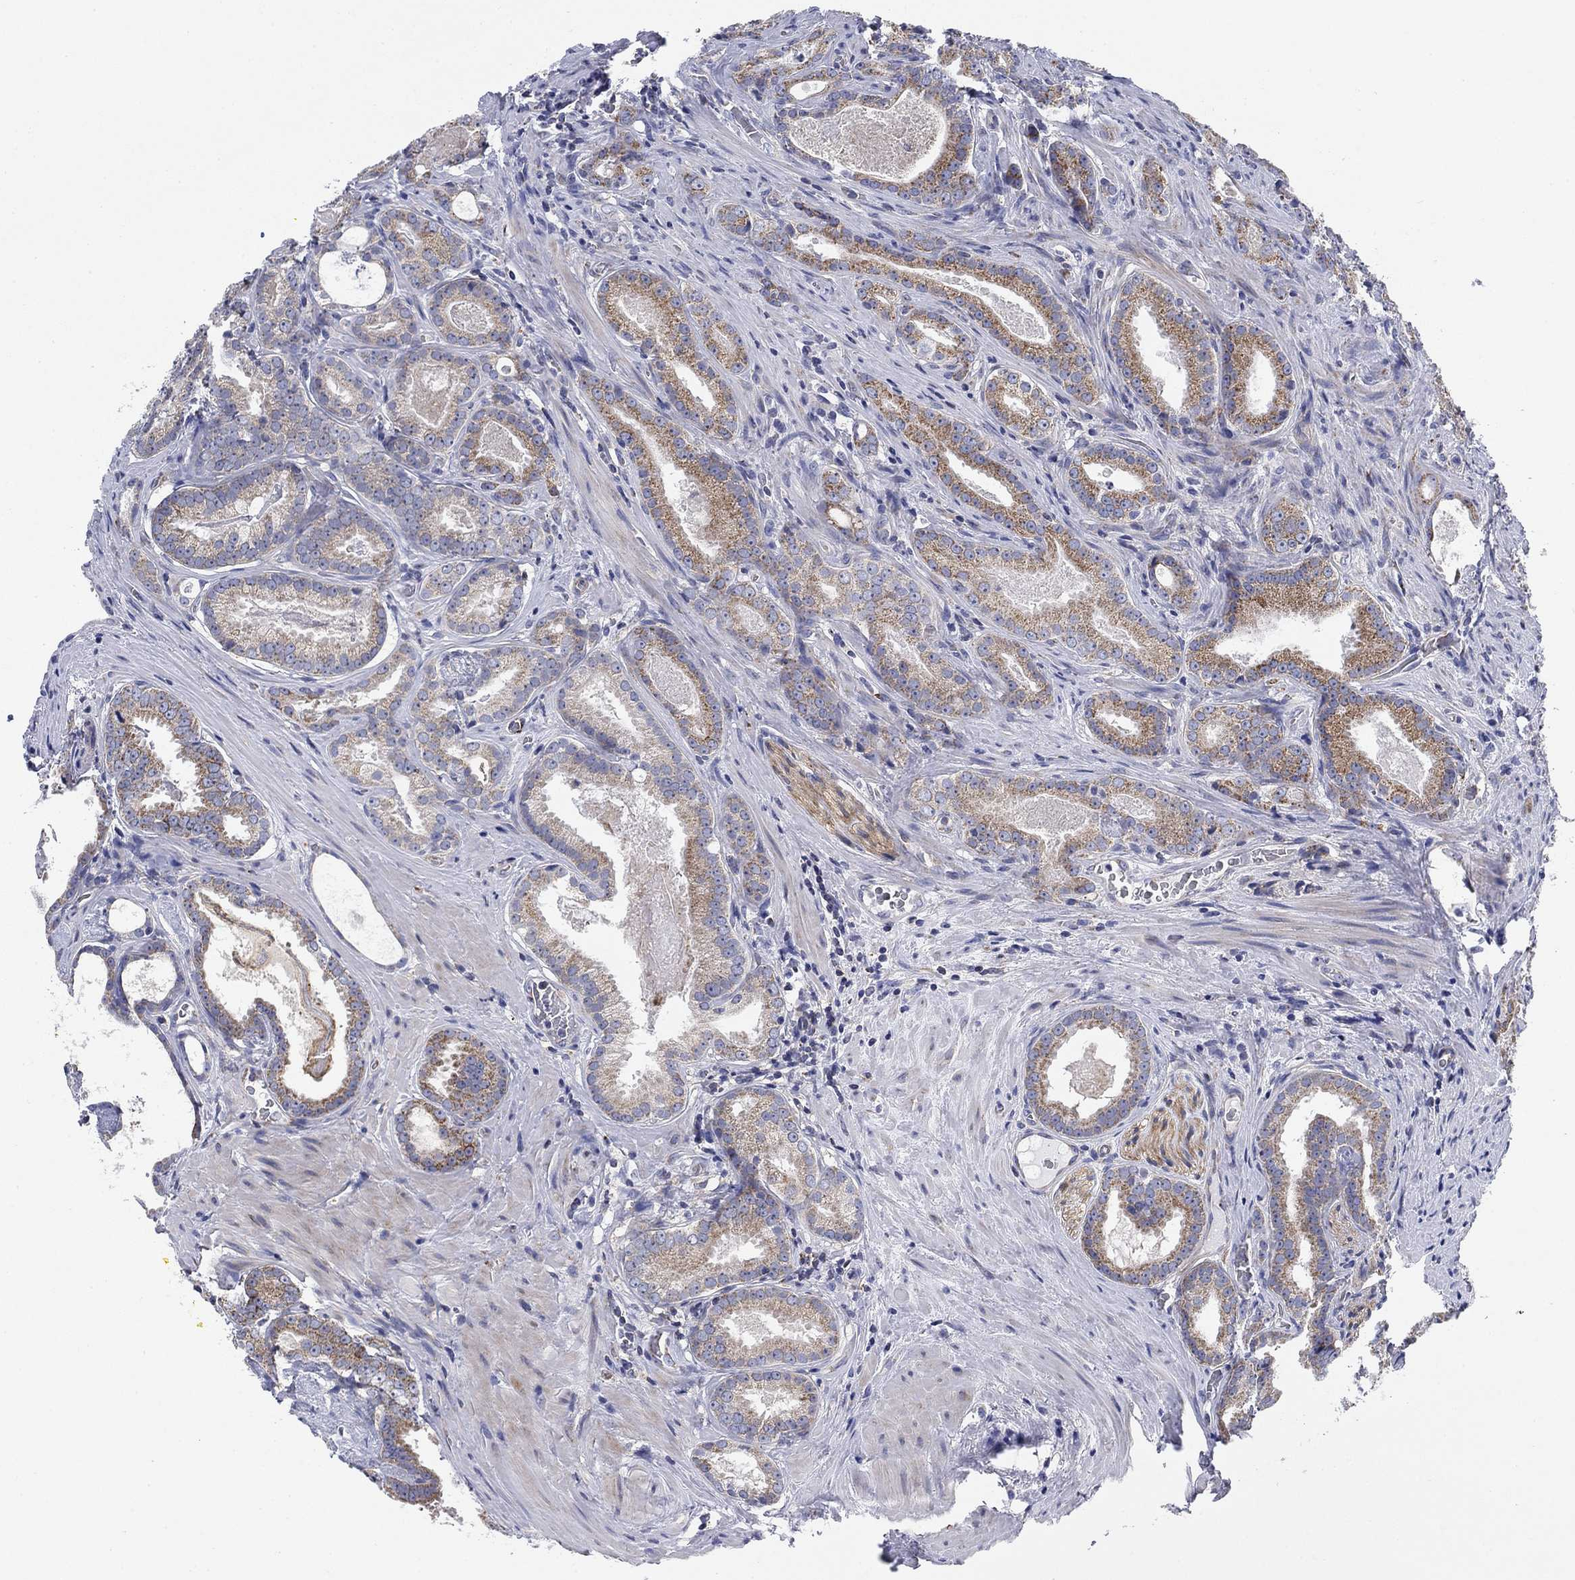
{"staining": {"intensity": "moderate", "quantity": "<25%", "location": "cytoplasmic/membranous"}, "tissue": "prostate cancer", "cell_type": "Tumor cells", "image_type": "cancer", "snomed": [{"axis": "morphology", "description": "Adenocarcinoma, NOS"}, {"axis": "topography", "description": "Prostate"}], "caption": "Moderate cytoplasmic/membranous expression for a protein is appreciated in approximately <25% of tumor cells of adenocarcinoma (prostate) using immunohistochemistry.", "gene": "NACAD", "patient": {"sex": "male", "age": 61}}